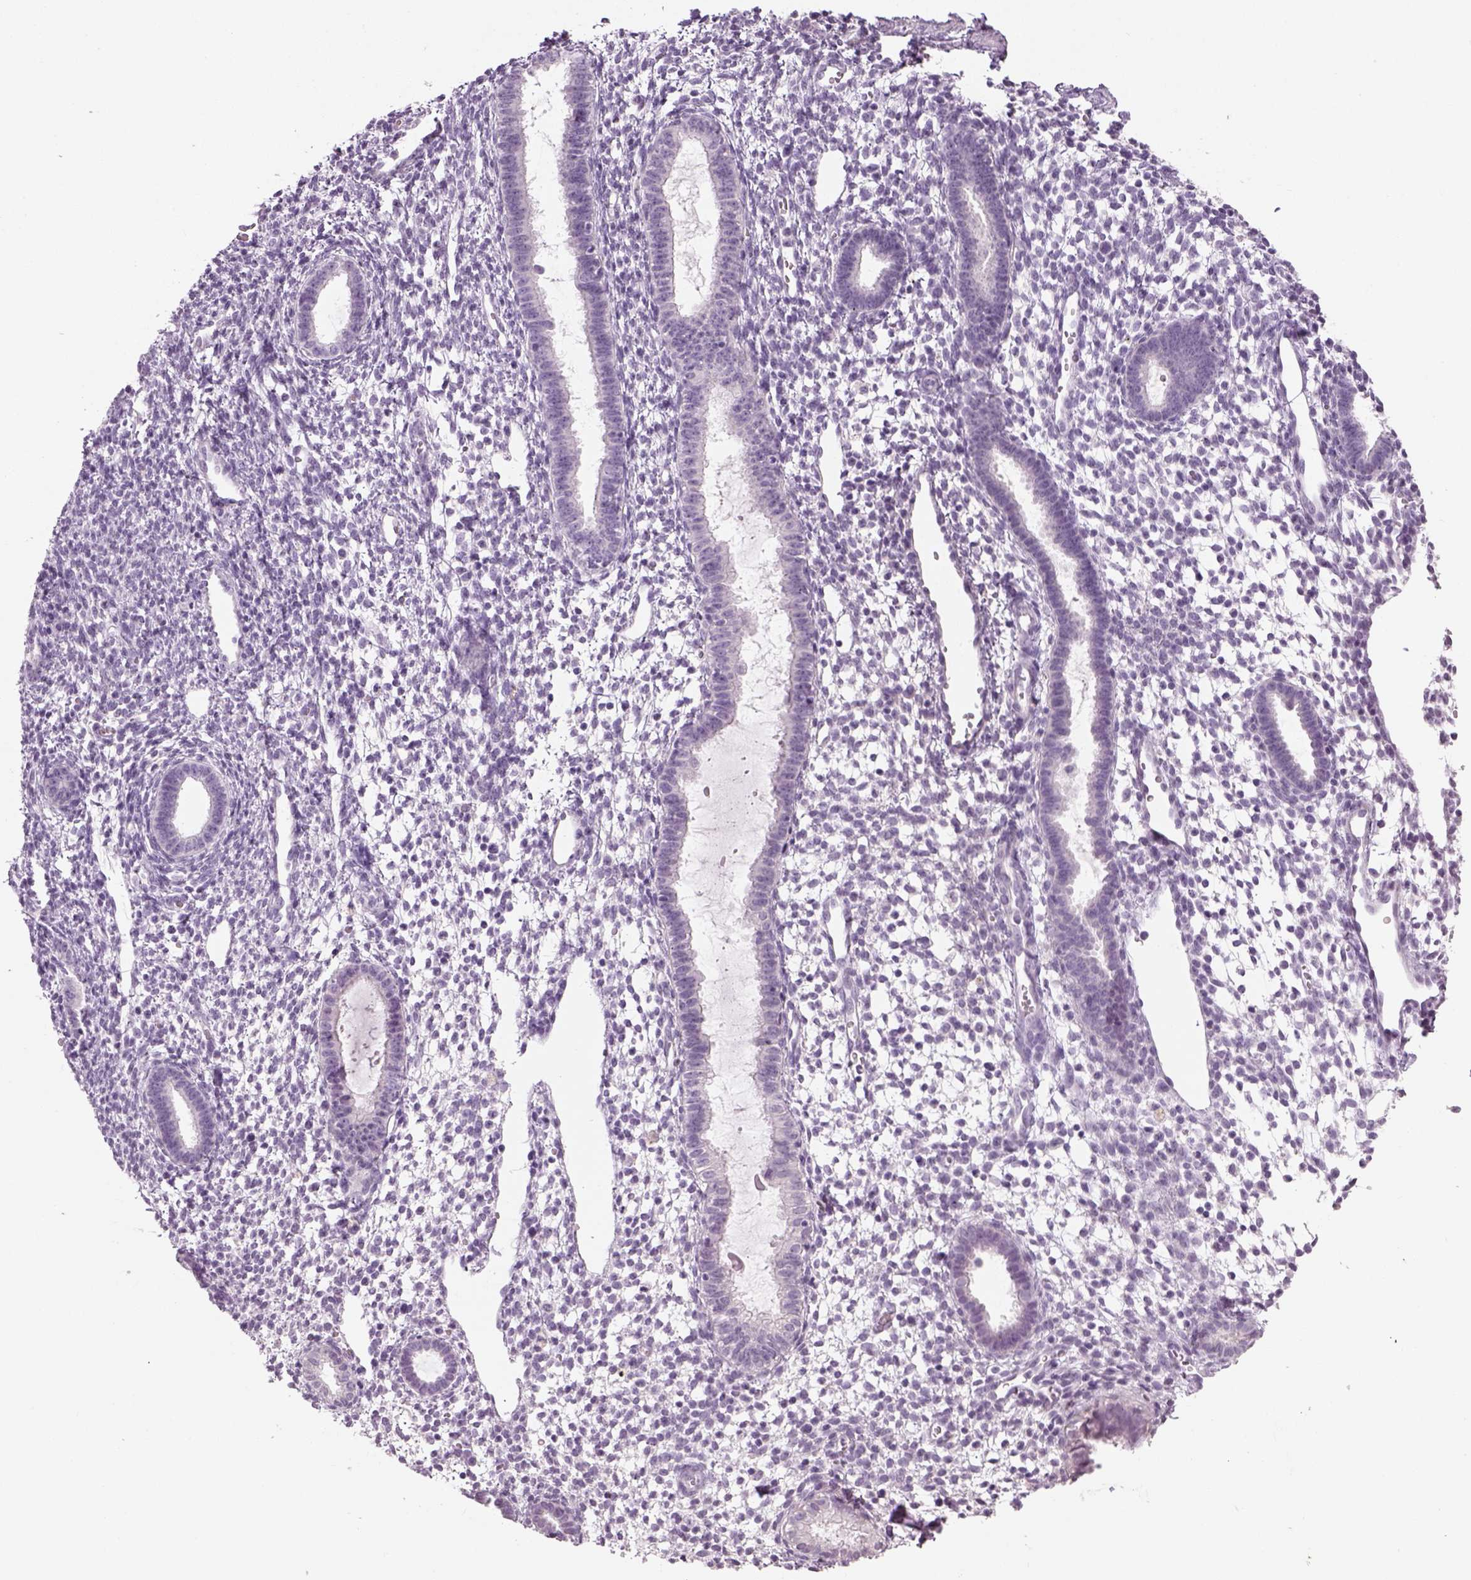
{"staining": {"intensity": "negative", "quantity": "none", "location": "none"}, "tissue": "endometrium", "cell_type": "Cells in endometrial stroma", "image_type": "normal", "snomed": [{"axis": "morphology", "description": "Normal tissue, NOS"}, {"axis": "topography", "description": "Endometrium"}], "caption": "Benign endometrium was stained to show a protein in brown. There is no significant positivity in cells in endometrial stroma. (Immunohistochemistry, brightfield microscopy, high magnification).", "gene": "TH", "patient": {"sex": "female", "age": 36}}